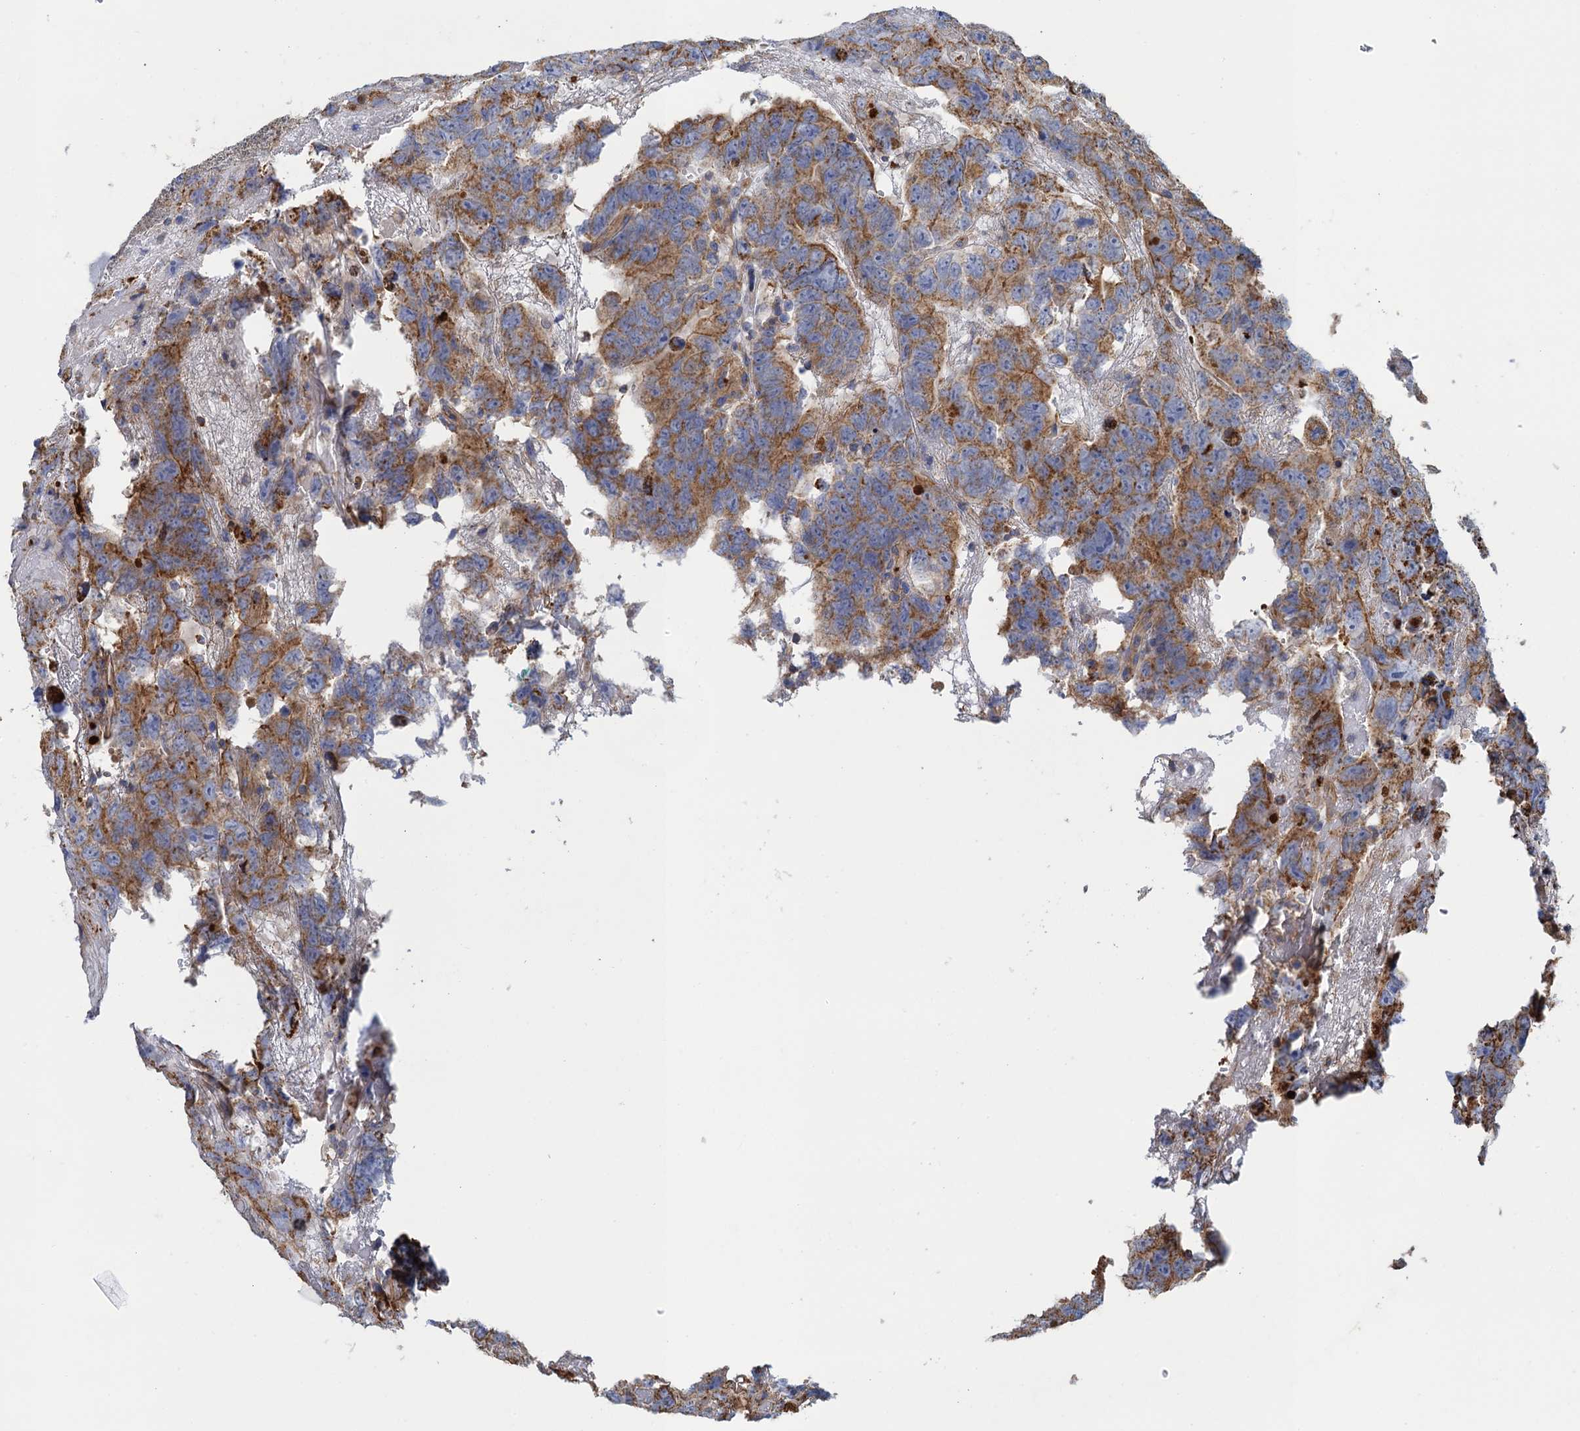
{"staining": {"intensity": "moderate", "quantity": ">75%", "location": "cytoplasmic/membranous"}, "tissue": "testis cancer", "cell_type": "Tumor cells", "image_type": "cancer", "snomed": [{"axis": "morphology", "description": "Carcinoma, Embryonal, NOS"}, {"axis": "topography", "description": "Testis"}], "caption": "Embryonal carcinoma (testis) was stained to show a protein in brown. There is medium levels of moderate cytoplasmic/membranous positivity in about >75% of tumor cells.", "gene": "GCSH", "patient": {"sex": "male", "age": 45}}